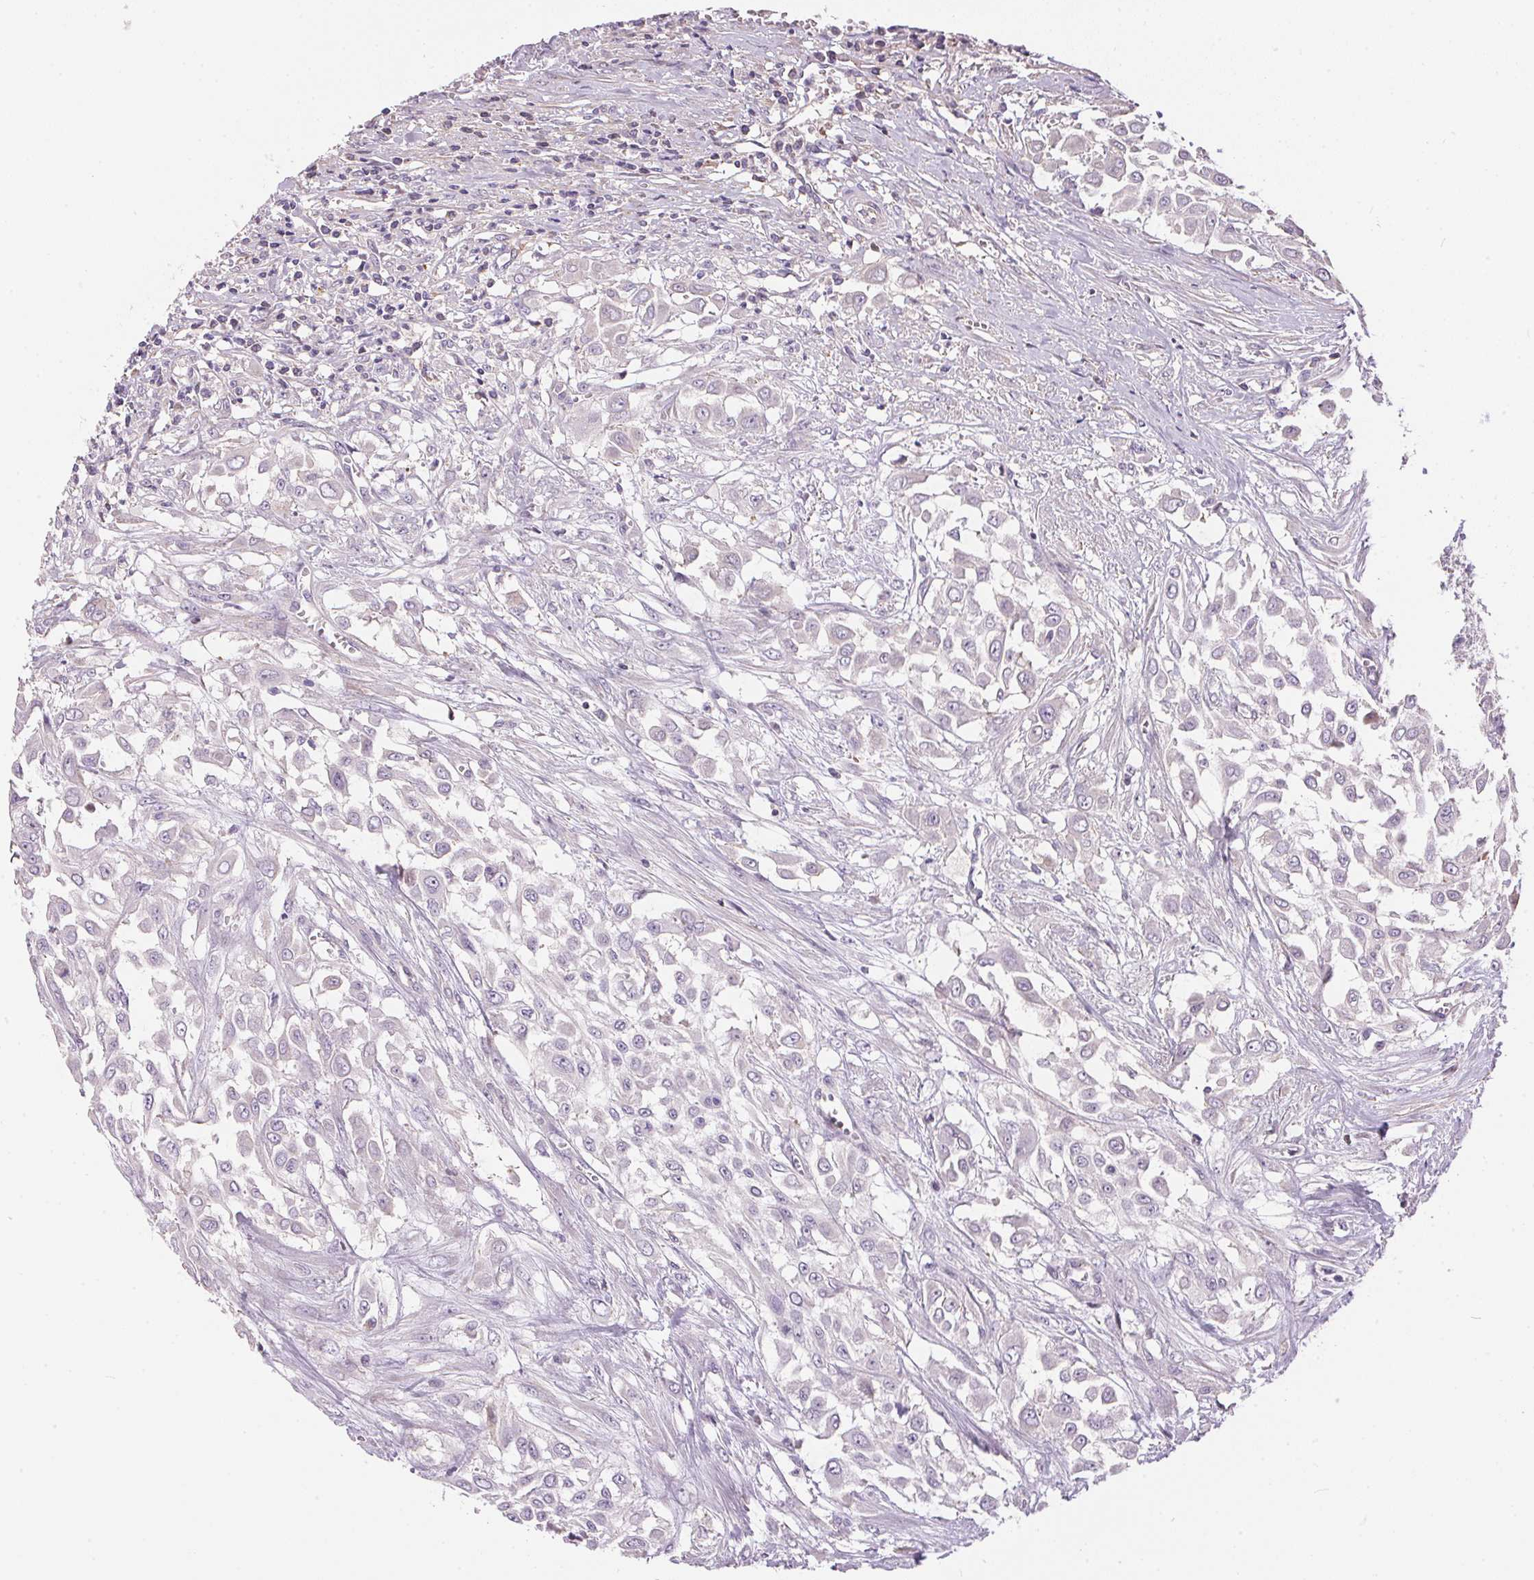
{"staining": {"intensity": "negative", "quantity": "none", "location": "none"}, "tissue": "urothelial cancer", "cell_type": "Tumor cells", "image_type": "cancer", "snomed": [{"axis": "morphology", "description": "Urothelial carcinoma, High grade"}, {"axis": "topography", "description": "Urinary bladder"}], "caption": "DAB immunohistochemical staining of high-grade urothelial carcinoma shows no significant positivity in tumor cells. (DAB immunohistochemistry (IHC), high magnification).", "gene": "UNC13B", "patient": {"sex": "male", "age": 57}}